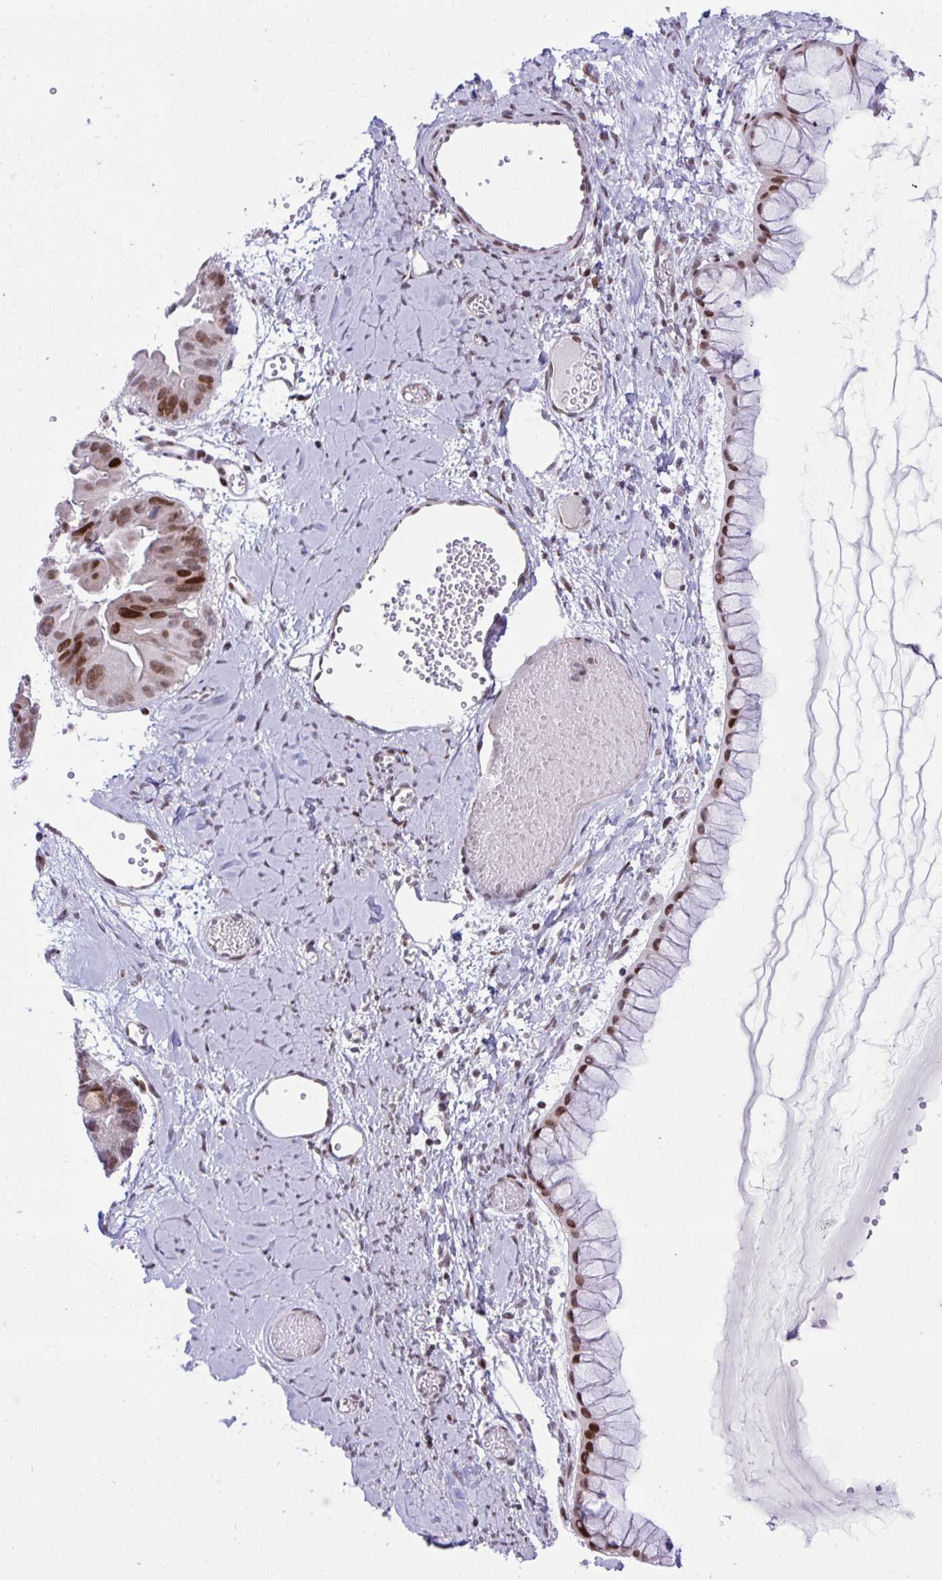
{"staining": {"intensity": "strong", "quantity": "25%-75%", "location": "nuclear"}, "tissue": "ovarian cancer", "cell_type": "Tumor cells", "image_type": "cancer", "snomed": [{"axis": "morphology", "description": "Cystadenocarcinoma, mucinous, NOS"}, {"axis": "topography", "description": "Ovary"}], "caption": "The micrograph demonstrates immunohistochemical staining of ovarian mucinous cystadenocarcinoma. There is strong nuclear staining is appreciated in about 25%-75% of tumor cells.", "gene": "ZFHX3", "patient": {"sex": "female", "age": 61}}